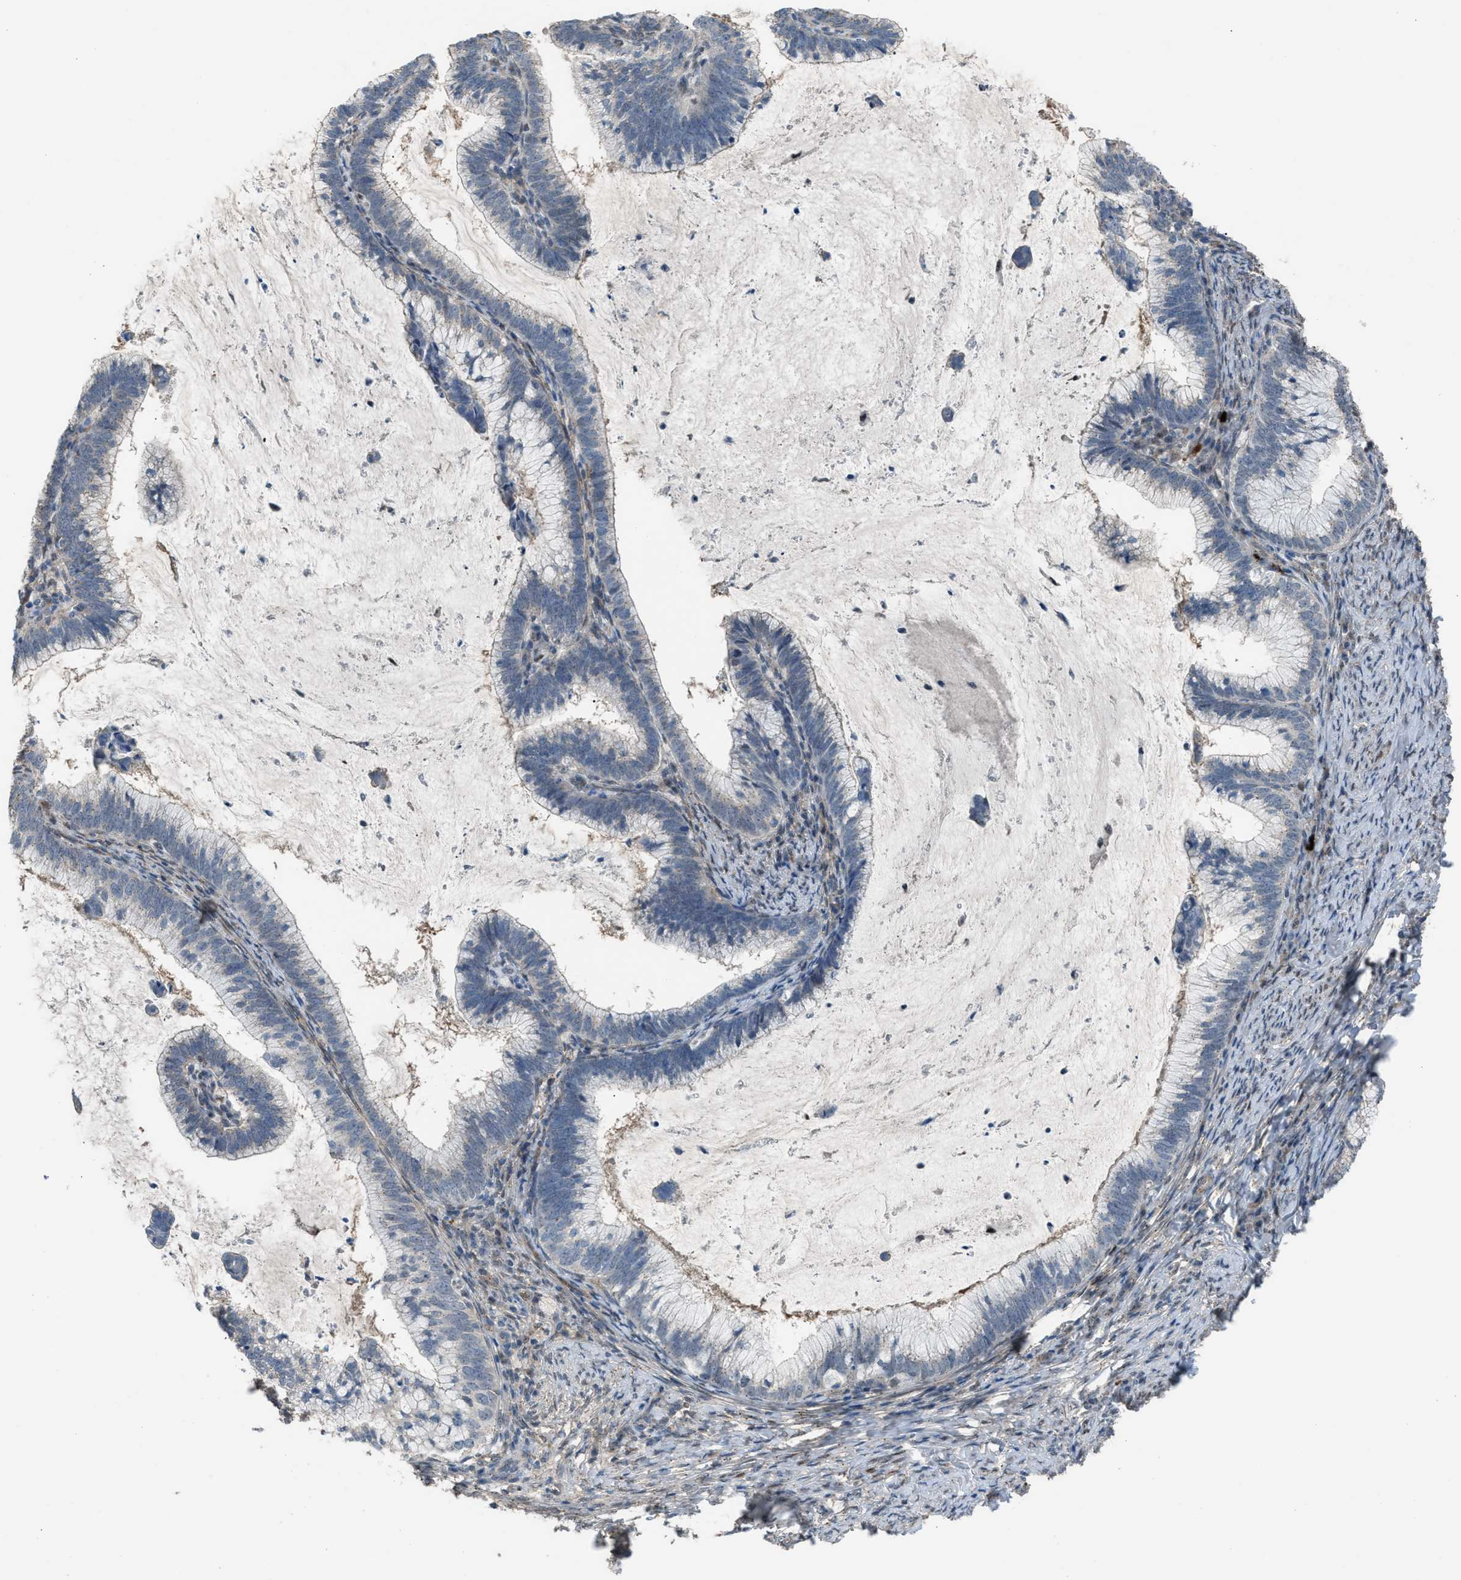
{"staining": {"intensity": "negative", "quantity": "none", "location": "none"}, "tissue": "cervical cancer", "cell_type": "Tumor cells", "image_type": "cancer", "snomed": [{"axis": "morphology", "description": "Adenocarcinoma, NOS"}, {"axis": "topography", "description": "Cervix"}], "caption": "This is an IHC photomicrograph of cervical cancer. There is no positivity in tumor cells.", "gene": "CRTC1", "patient": {"sex": "female", "age": 36}}